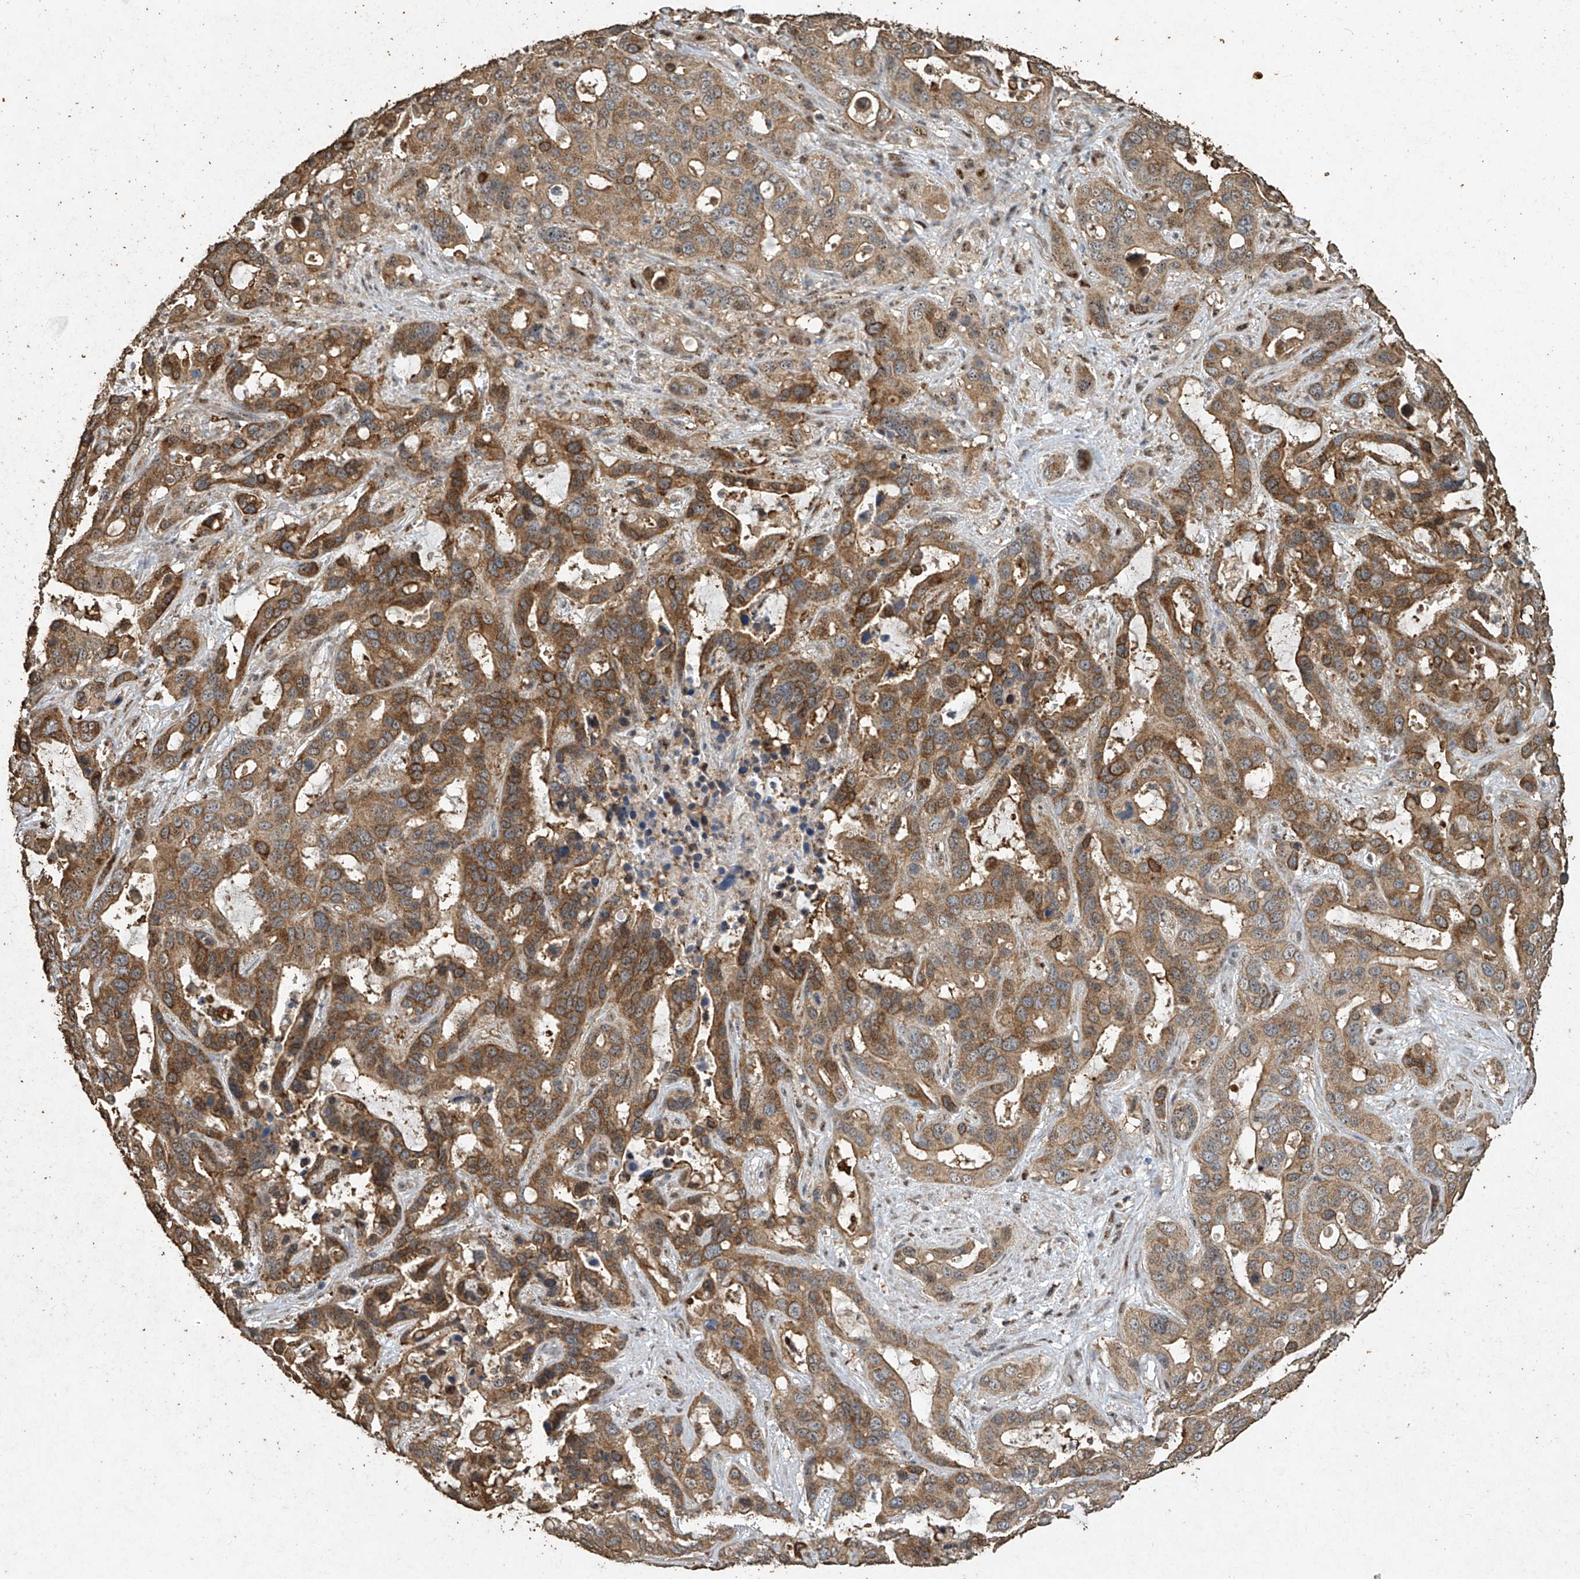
{"staining": {"intensity": "moderate", "quantity": "25%-75%", "location": "cytoplasmic/membranous"}, "tissue": "liver cancer", "cell_type": "Tumor cells", "image_type": "cancer", "snomed": [{"axis": "morphology", "description": "Cholangiocarcinoma"}, {"axis": "topography", "description": "Liver"}], "caption": "This histopathology image displays liver cholangiocarcinoma stained with IHC to label a protein in brown. The cytoplasmic/membranous of tumor cells show moderate positivity for the protein. Nuclei are counter-stained blue.", "gene": "ERBB3", "patient": {"sex": "female", "age": 65}}